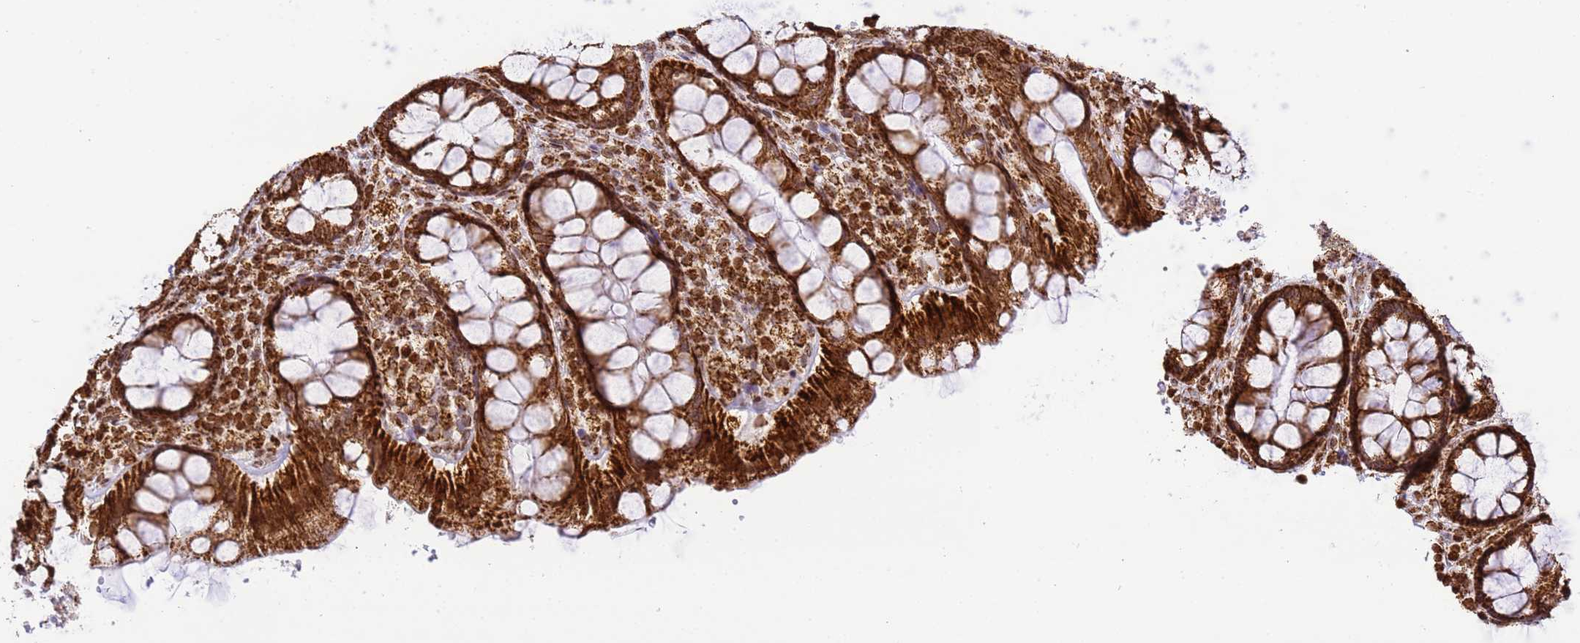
{"staining": {"intensity": "strong", "quantity": ">75%", "location": "cytoplasmic/membranous"}, "tissue": "rectum", "cell_type": "Glandular cells", "image_type": "normal", "snomed": [{"axis": "morphology", "description": "Normal tissue, NOS"}, {"axis": "topography", "description": "Rectum"}], "caption": "This is an image of IHC staining of unremarkable rectum, which shows strong expression in the cytoplasmic/membranous of glandular cells.", "gene": "HSPE1", "patient": {"sex": "male", "age": 83}}